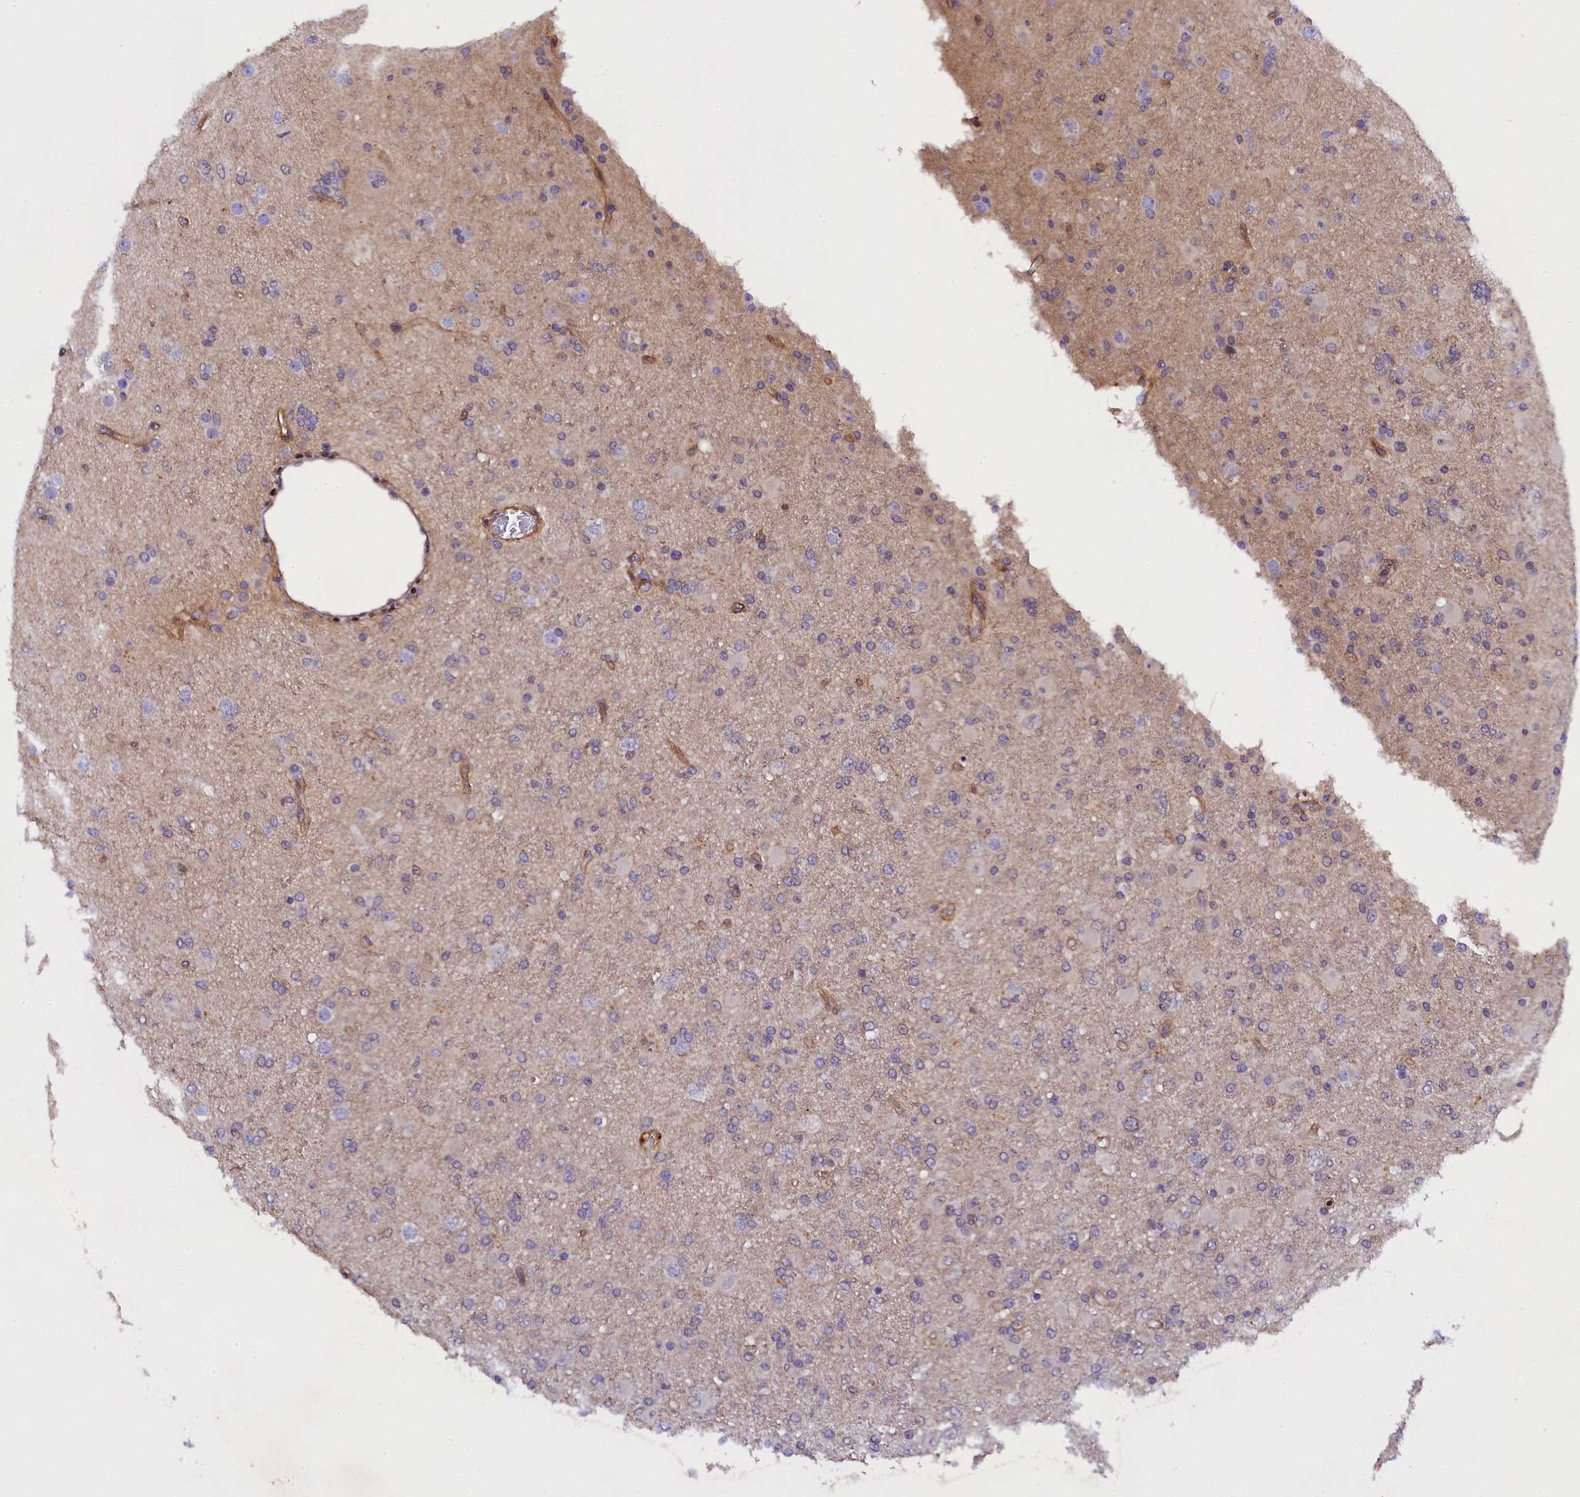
{"staining": {"intensity": "negative", "quantity": "none", "location": "none"}, "tissue": "glioma", "cell_type": "Tumor cells", "image_type": "cancer", "snomed": [{"axis": "morphology", "description": "Glioma, malignant, Low grade"}, {"axis": "topography", "description": "Brain"}], "caption": "Immunohistochemistry histopathology image of low-grade glioma (malignant) stained for a protein (brown), which reveals no staining in tumor cells. (Stains: DAB immunohistochemistry (IHC) with hematoxylin counter stain, Microscopy: brightfield microscopy at high magnification).", "gene": "SP4", "patient": {"sex": "male", "age": 65}}